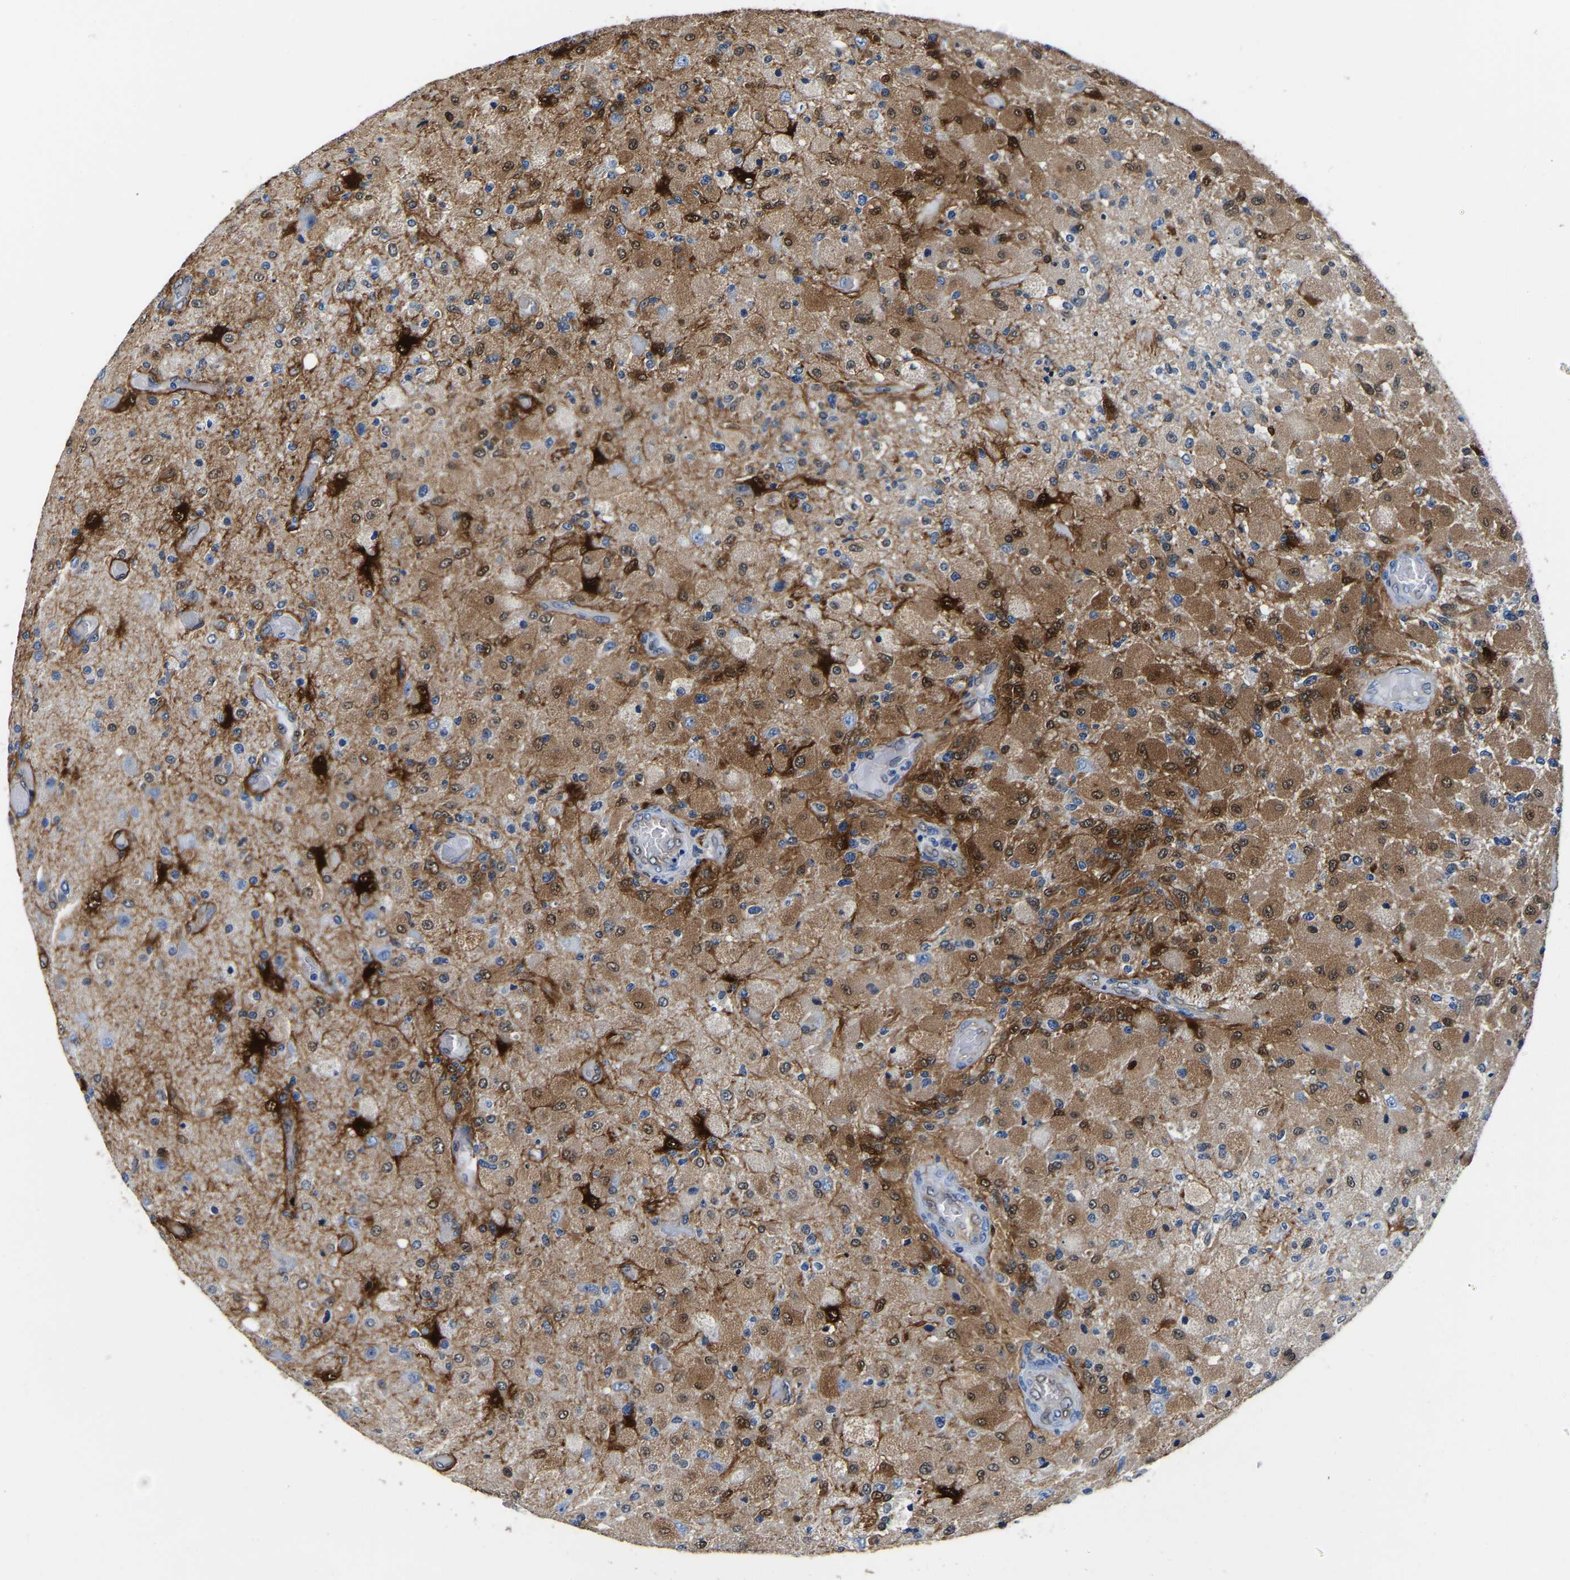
{"staining": {"intensity": "moderate", "quantity": ">75%", "location": "cytoplasmic/membranous,nuclear"}, "tissue": "glioma", "cell_type": "Tumor cells", "image_type": "cancer", "snomed": [{"axis": "morphology", "description": "Normal tissue, NOS"}, {"axis": "morphology", "description": "Glioma, malignant, High grade"}, {"axis": "topography", "description": "Cerebral cortex"}], "caption": "Immunohistochemistry (IHC) histopathology image of glioma stained for a protein (brown), which reveals medium levels of moderate cytoplasmic/membranous and nuclear staining in approximately >75% of tumor cells.", "gene": "S100A13", "patient": {"sex": "male", "age": 77}}